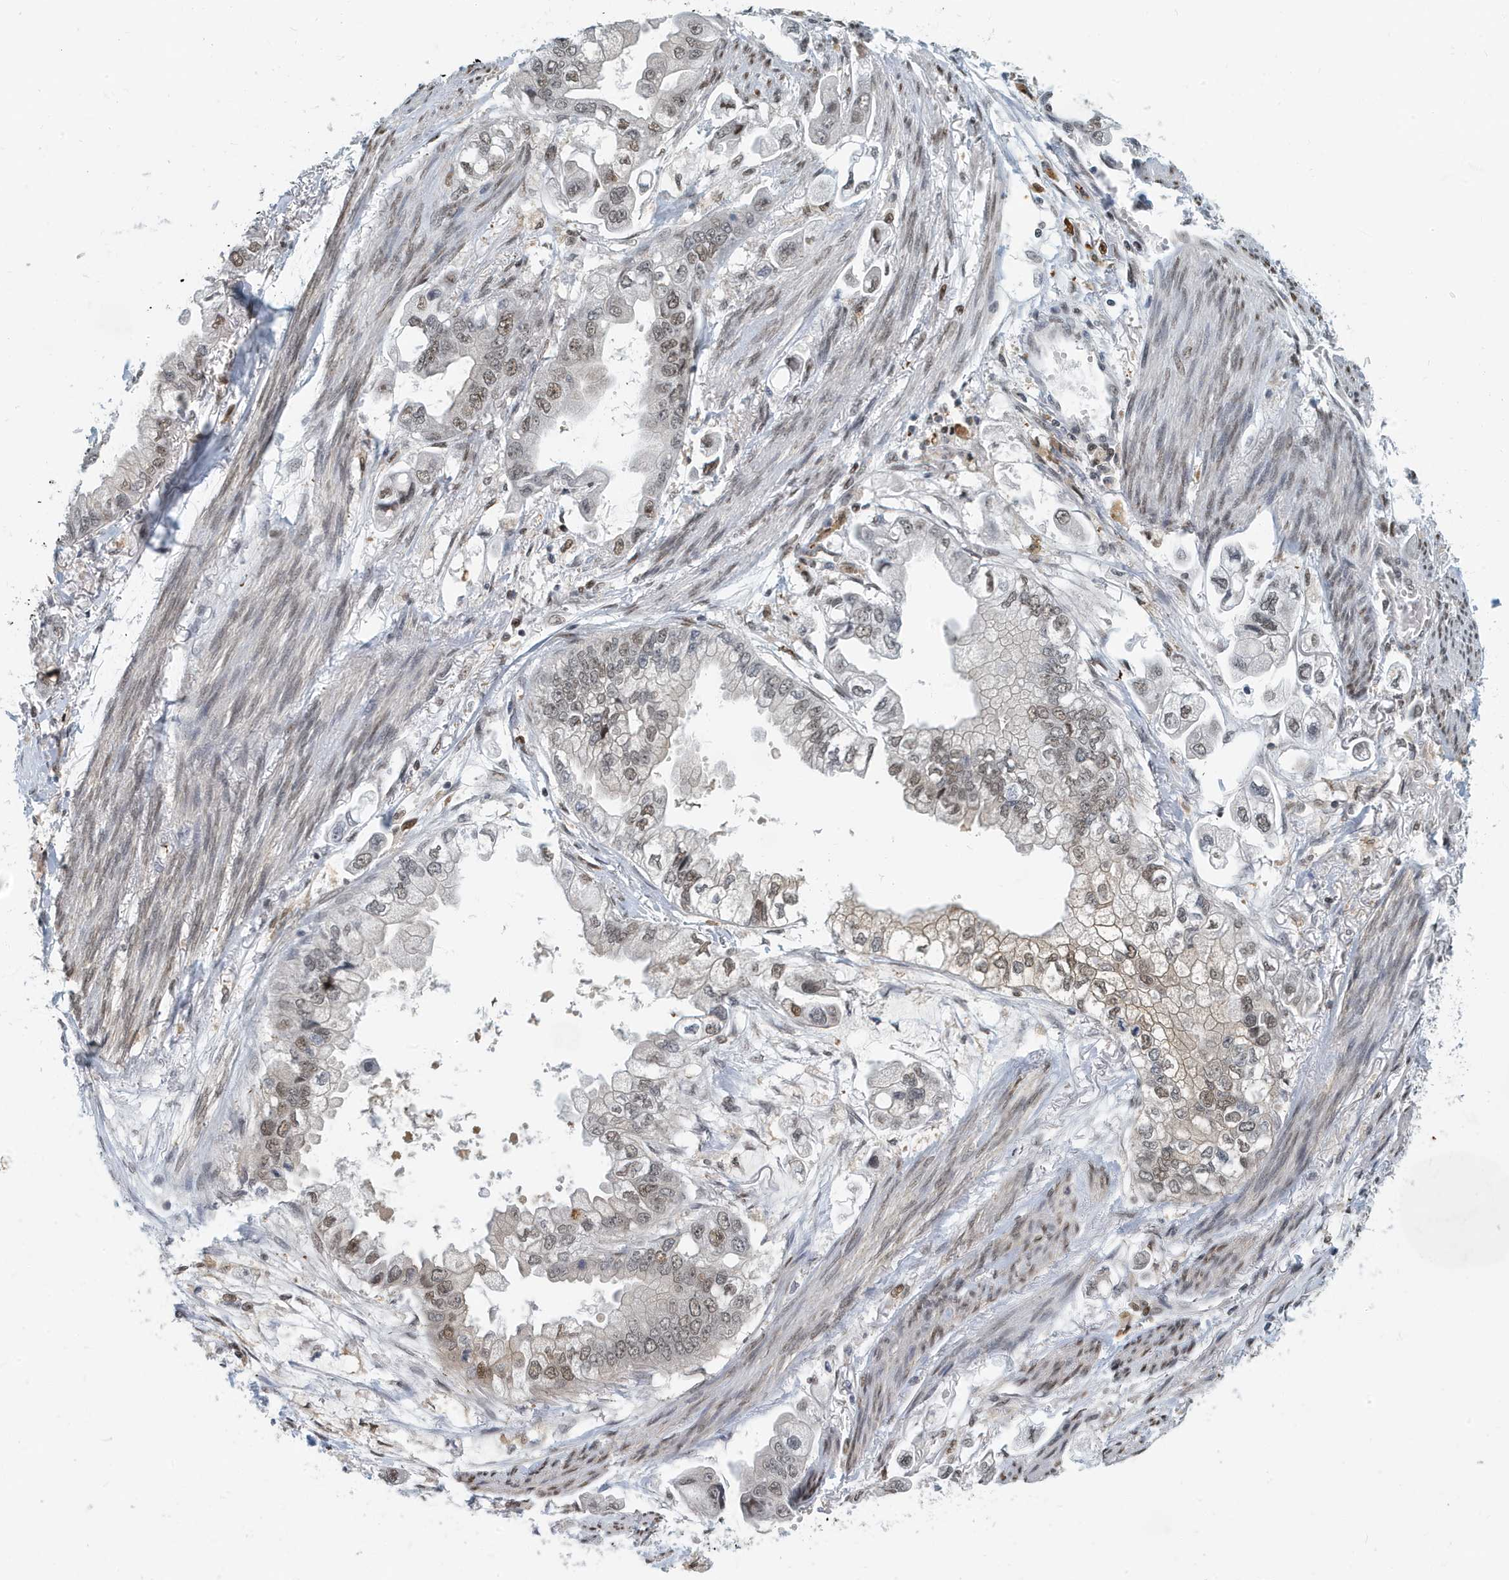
{"staining": {"intensity": "weak", "quantity": ">75%", "location": "nuclear"}, "tissue": "stomach cancer", "cell_type": "Tumor cells", "image_type": "cancer", "snomed": [{"axis": "morphology", "description": "Adenocarcinoma, NOS"}, {"axis": "topography", "description": "Stomach"}], "caption": "This photomicrograph demonstrates immunohistochemistry (IHC) staining of human stomach cancer (adenocarcinoma), with low weak nuclear positivity in about >75% of tumor cells.", "gene": "KIF15", "patient": {"sex": "male", "age": 62}}